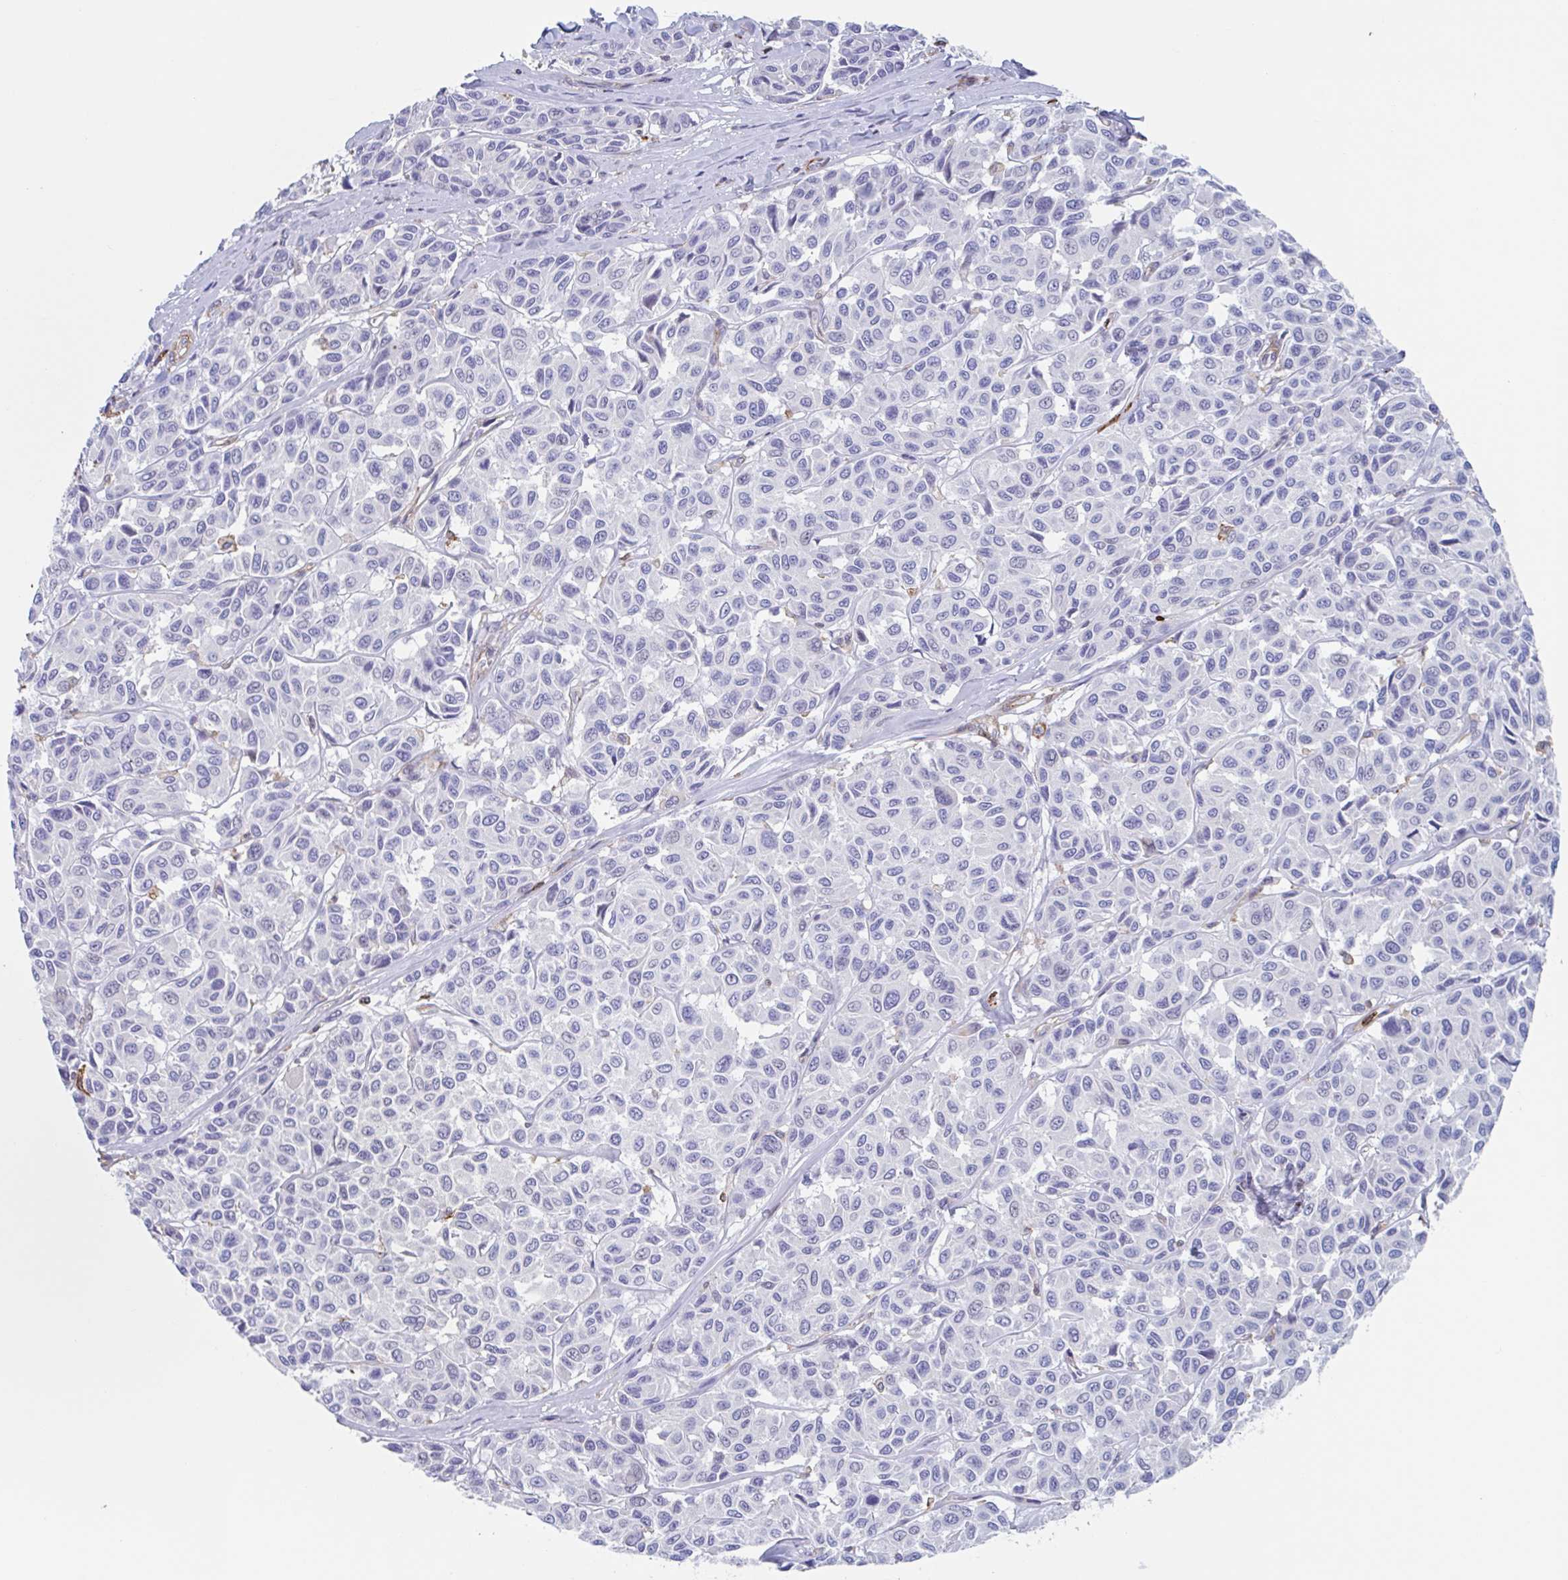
{"staining": {"intensity": "negative", "quantity": "none", "location": "none"}, "tissue": "melanoma", "cell_type": "Tumor cells", "image_type": "cancer", "snomed": [{"axis": "morphology", "description": "Malignant melanoma, NOS"}, {"axis": "topography", "description": "Skin"}], "caption": "The photomicrograph shows no significant positivity in tumor cells of malignant melanoma.", "gene": "EFHD1", "patient": {"sex": "female", "age": 66}}